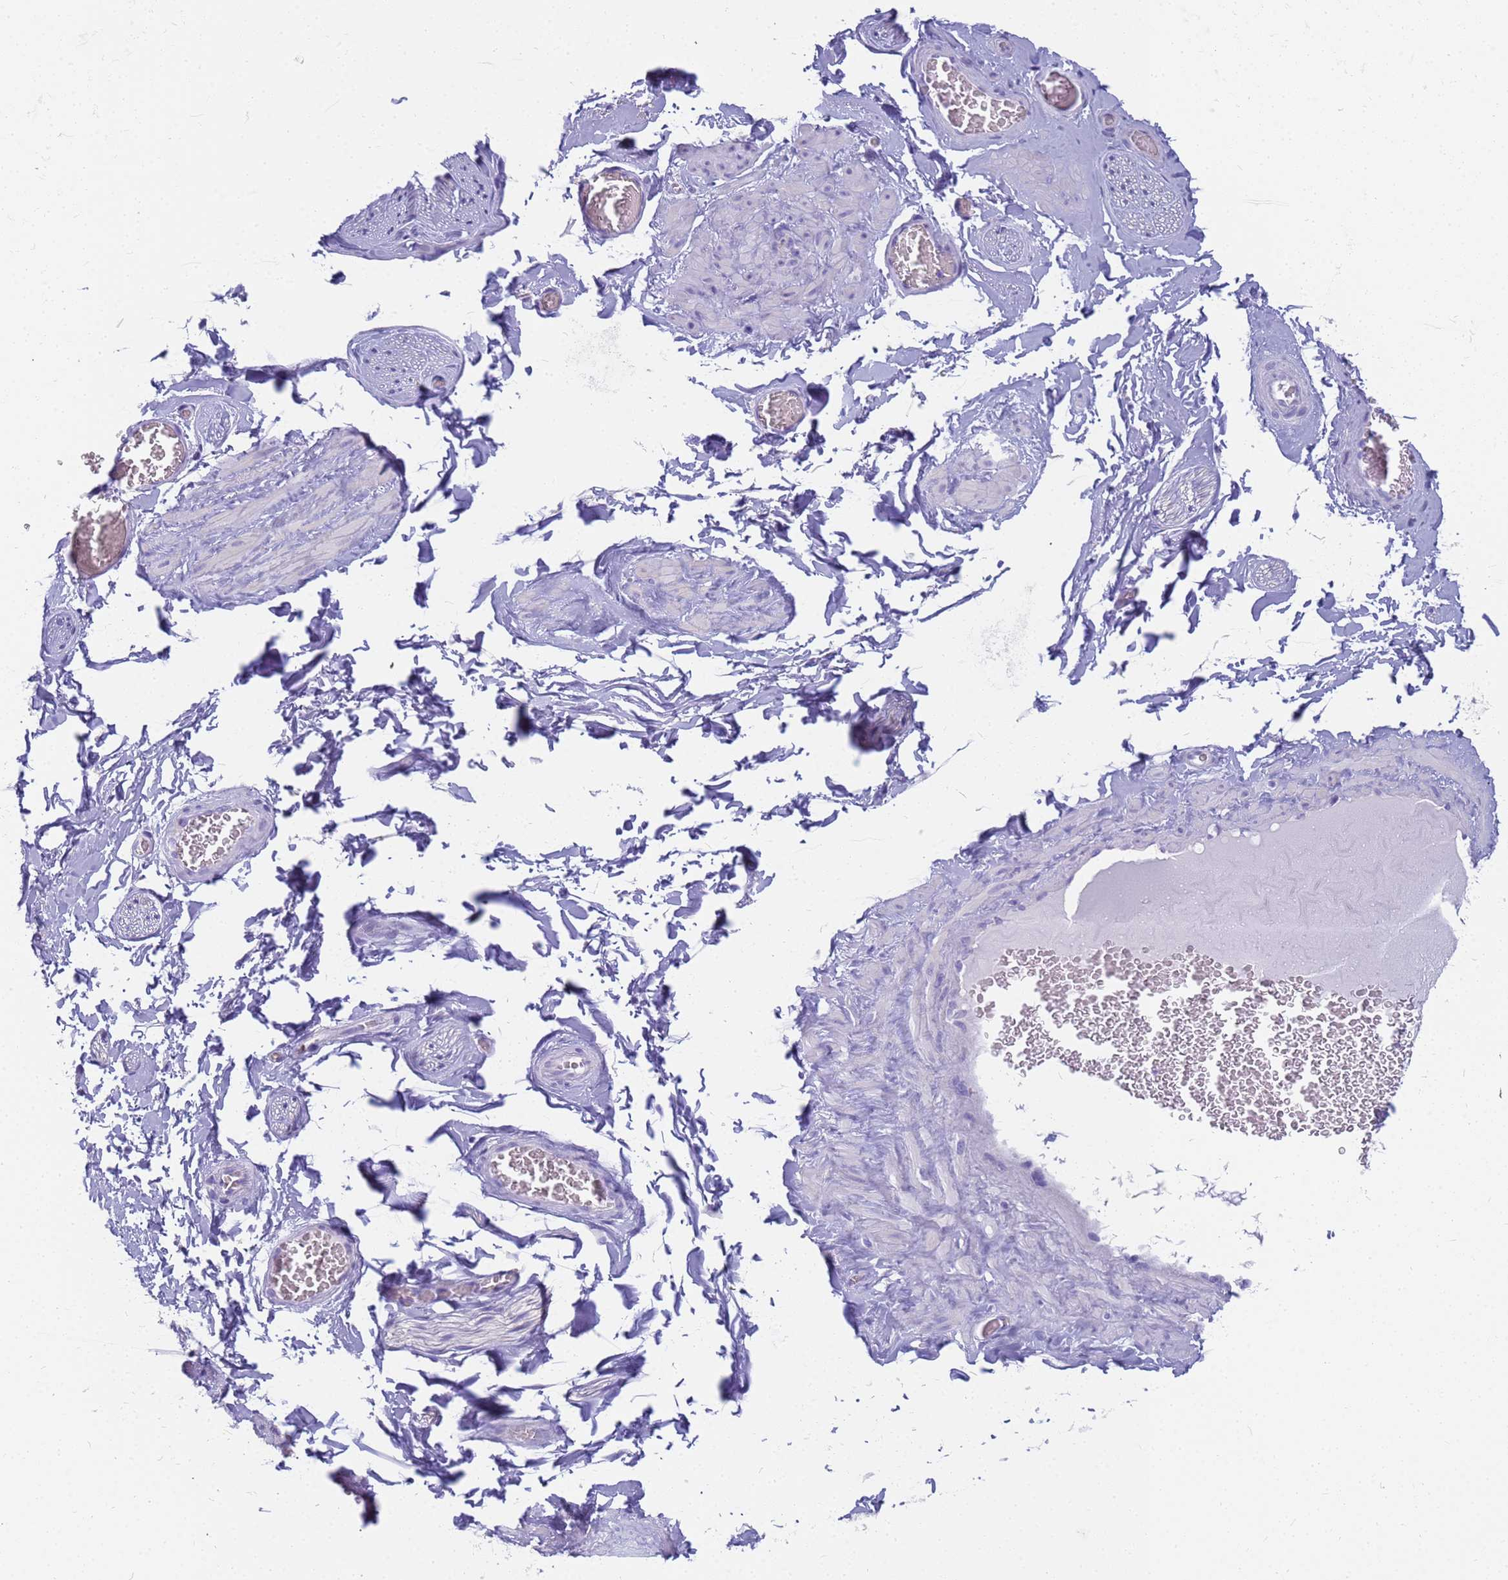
{"staining": {"intensity": "negative", "quantity": "none", "location": "none"}, "tissue": "adipose tissue", "cell_type": "Adipocytes", "image_type": "normal", "snomed": [{"axis": "morphology", "description": "Normal tissue, NOS"}, {"axis": "topography", "description": "Soft tissue"}, {"axis": "topography", "description": "Adipose tissue"}, {"axis": "topography", "description": "Vascular tissue"}, {"axis": "topography", "description": "Peripheral nerve tissue"}], "caption": "The photomicrograph exhibits no significant staining in adipocytes of adipose tissue.", "gene": "RNASE2", "patient": {"sex": "male", "age": 46}}